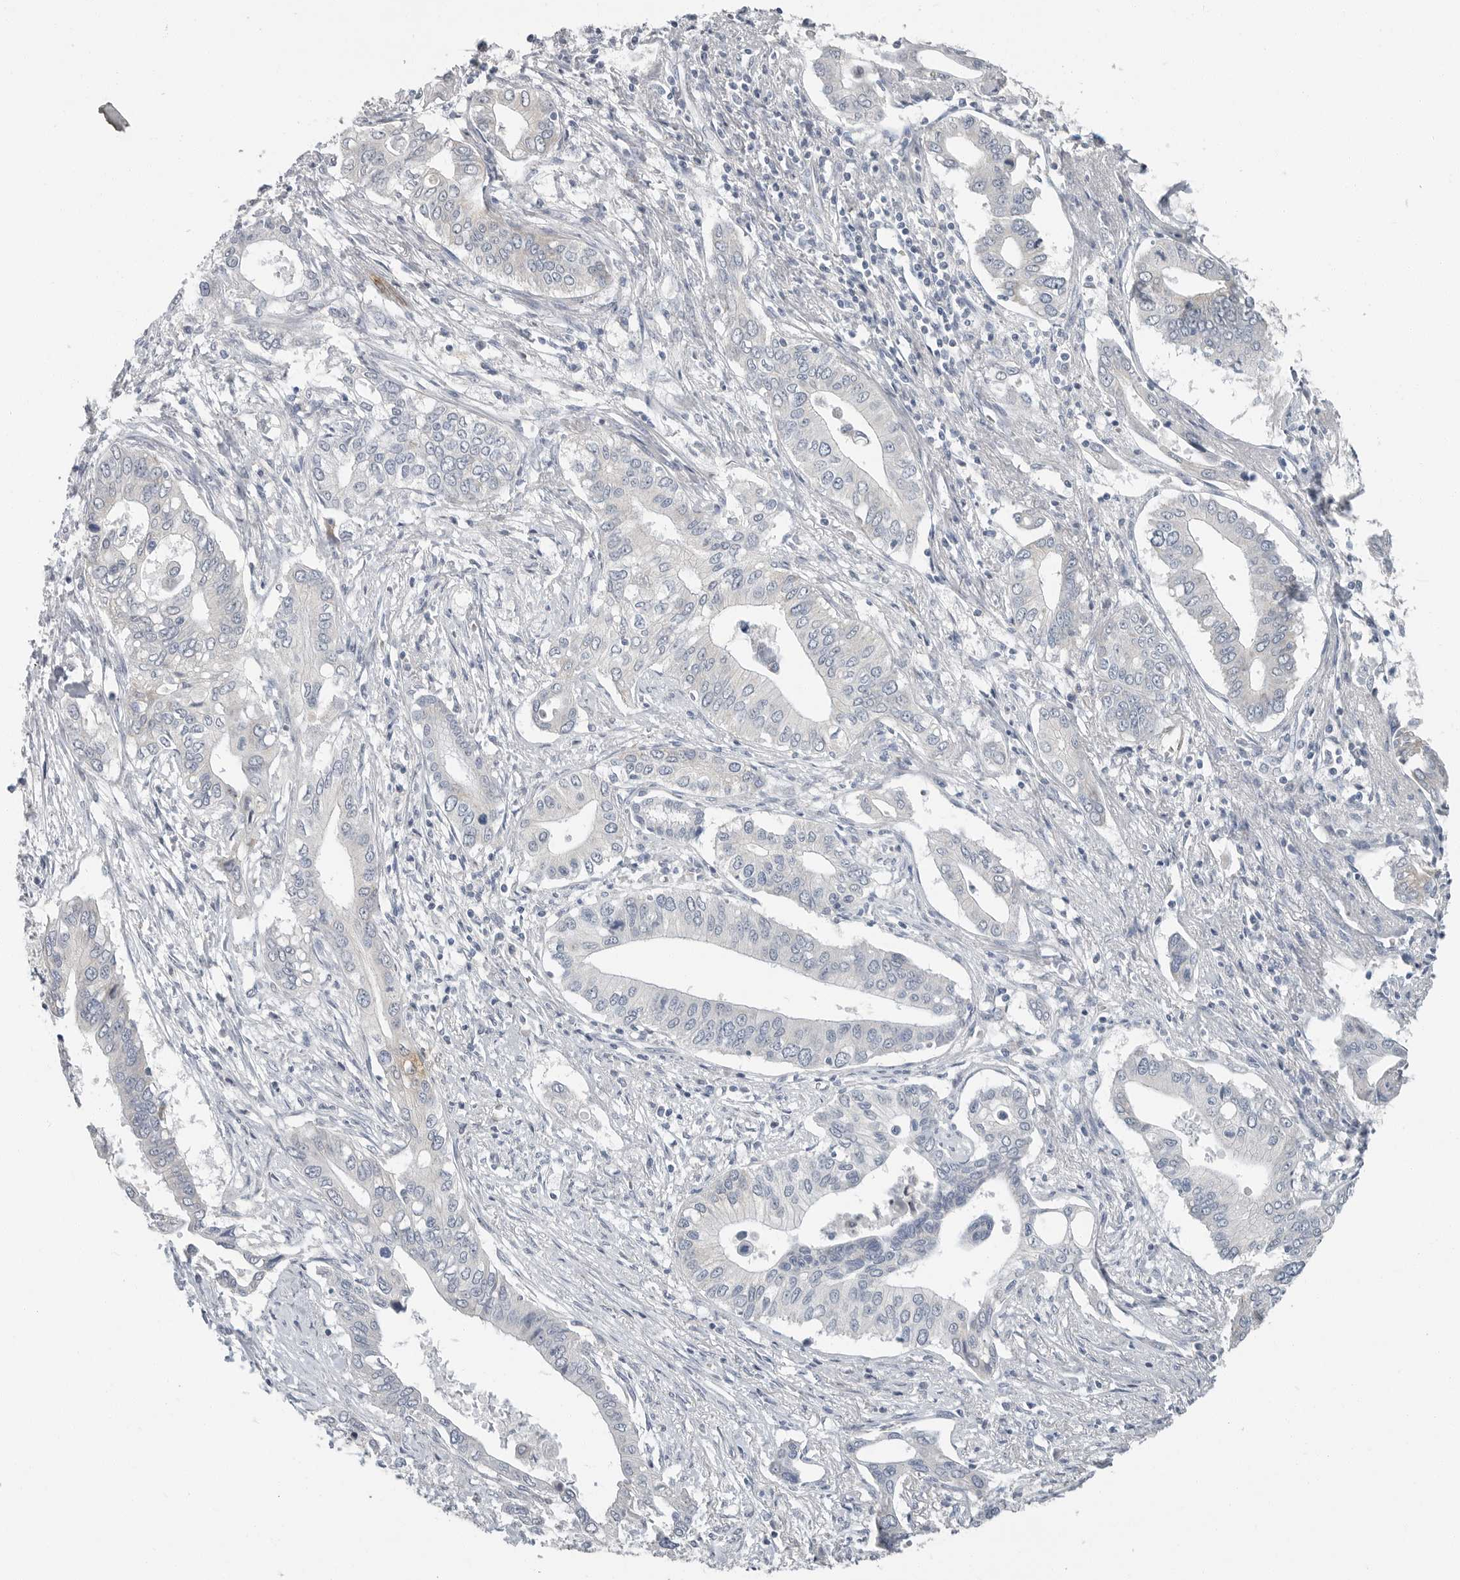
{"staining": {"intensity": "negative", "quantity": "none", "location": "none"}, "tissue": "pancreatic cancer", "cell_type": "Tumor cells", "image_type": "cancer", "snomed": [{"axis": "morphology", "description": "Normal tissue, NOS"}, {"axis": "morphology", "description": "Adenocarcinoma, NOS"}, {"axis": "topography", "description": "Pancreas"}, {"axis": "topography", "description": "Peripheral nerve tissue"}], "caption": "Tumor cells are negative for protein expression in human adenocarcinoma (pancreatic).", "gene": "PLN", "patient": {"sex": "male", "age": 59}}